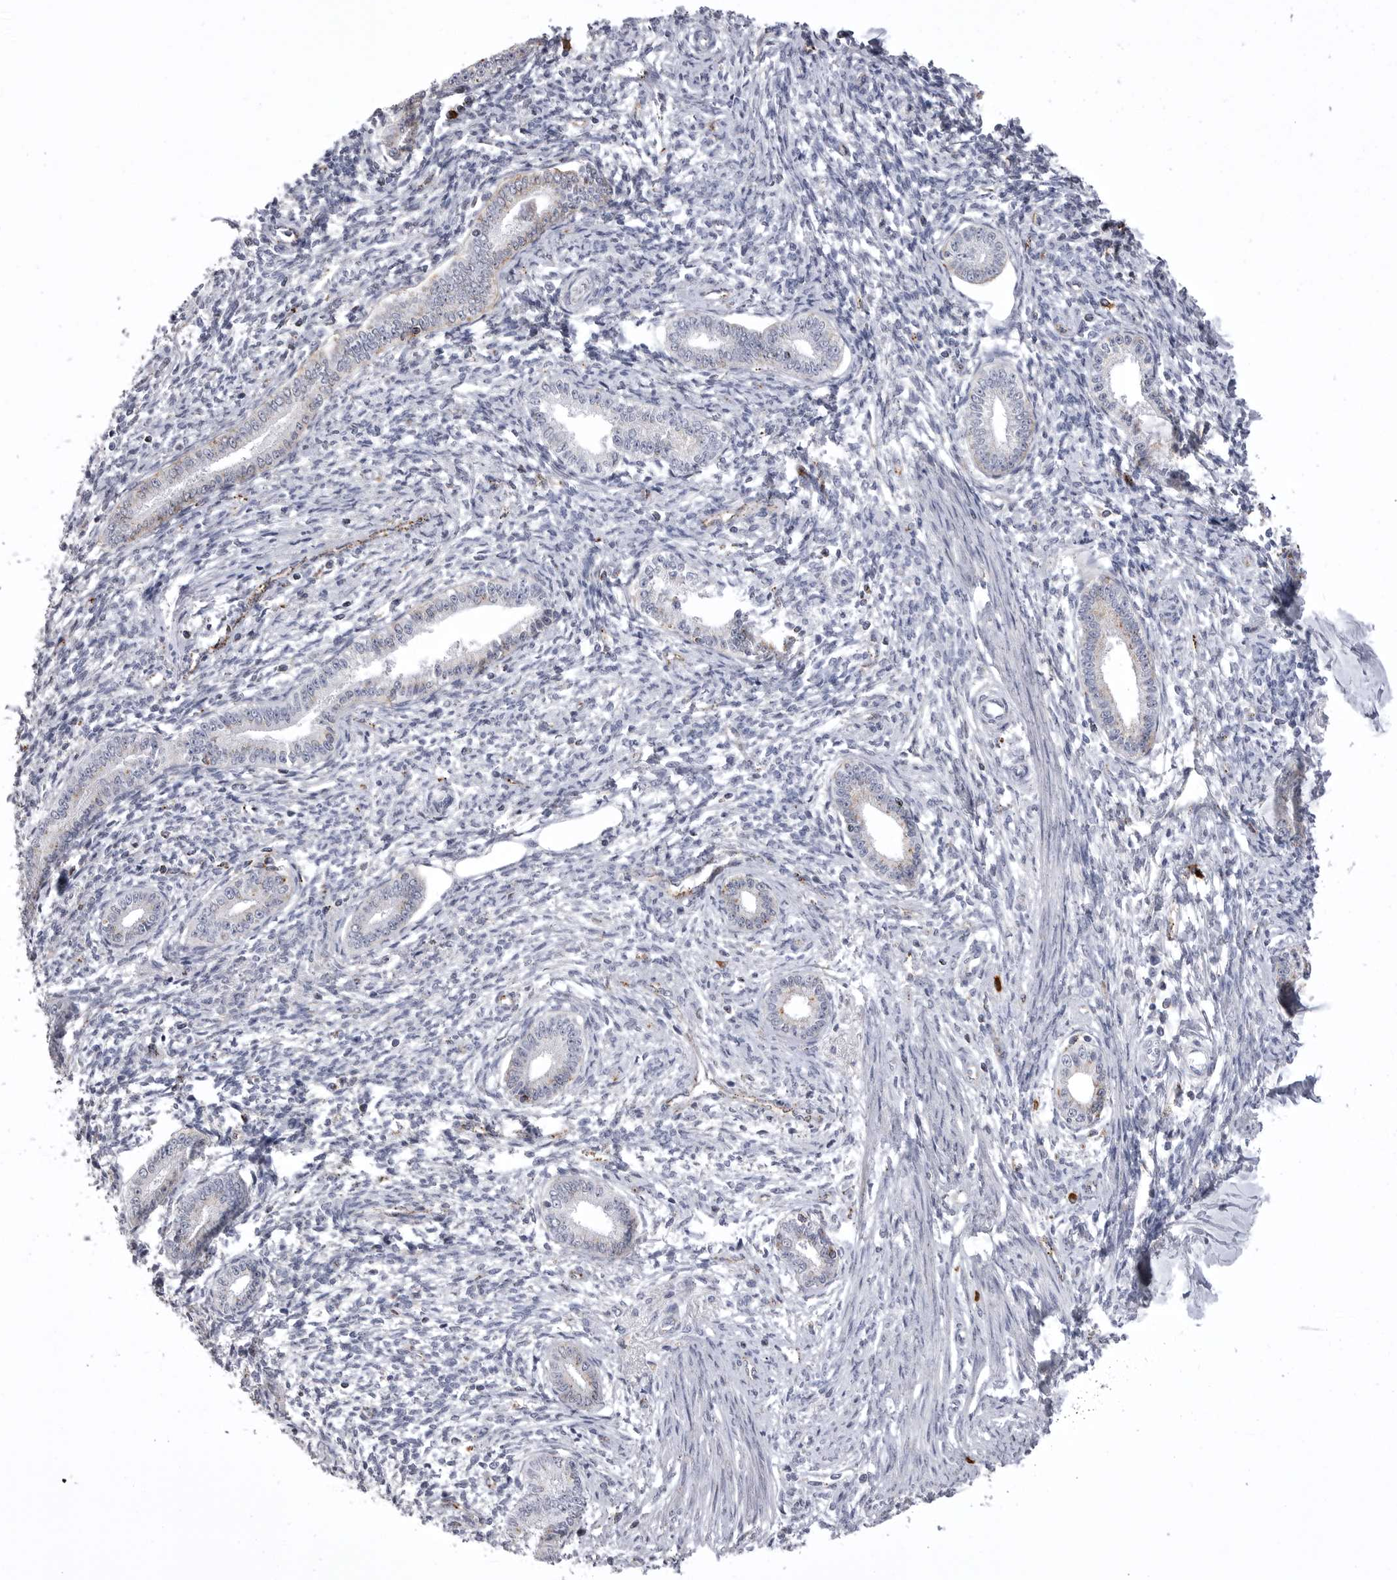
{"staining": {"intensity": "negative", "quantity": "none", "location": "none"}, "tissue": "endometrium", "cell_type": "Cells in endometrial stroma", "image_type": "normal", "snomed": [{"axis": "morphology", "description": "Normal tissue, NOS"}, {"axis": "topography", "description": "Endometrium"}], "caption": "Protein analysis of normal endometrium displays no significant expression in cells in endometrial stroma. Nuclei are stained in blue.", "gene": "PSPN", "patient": {"sex": "female", "age": 56}}